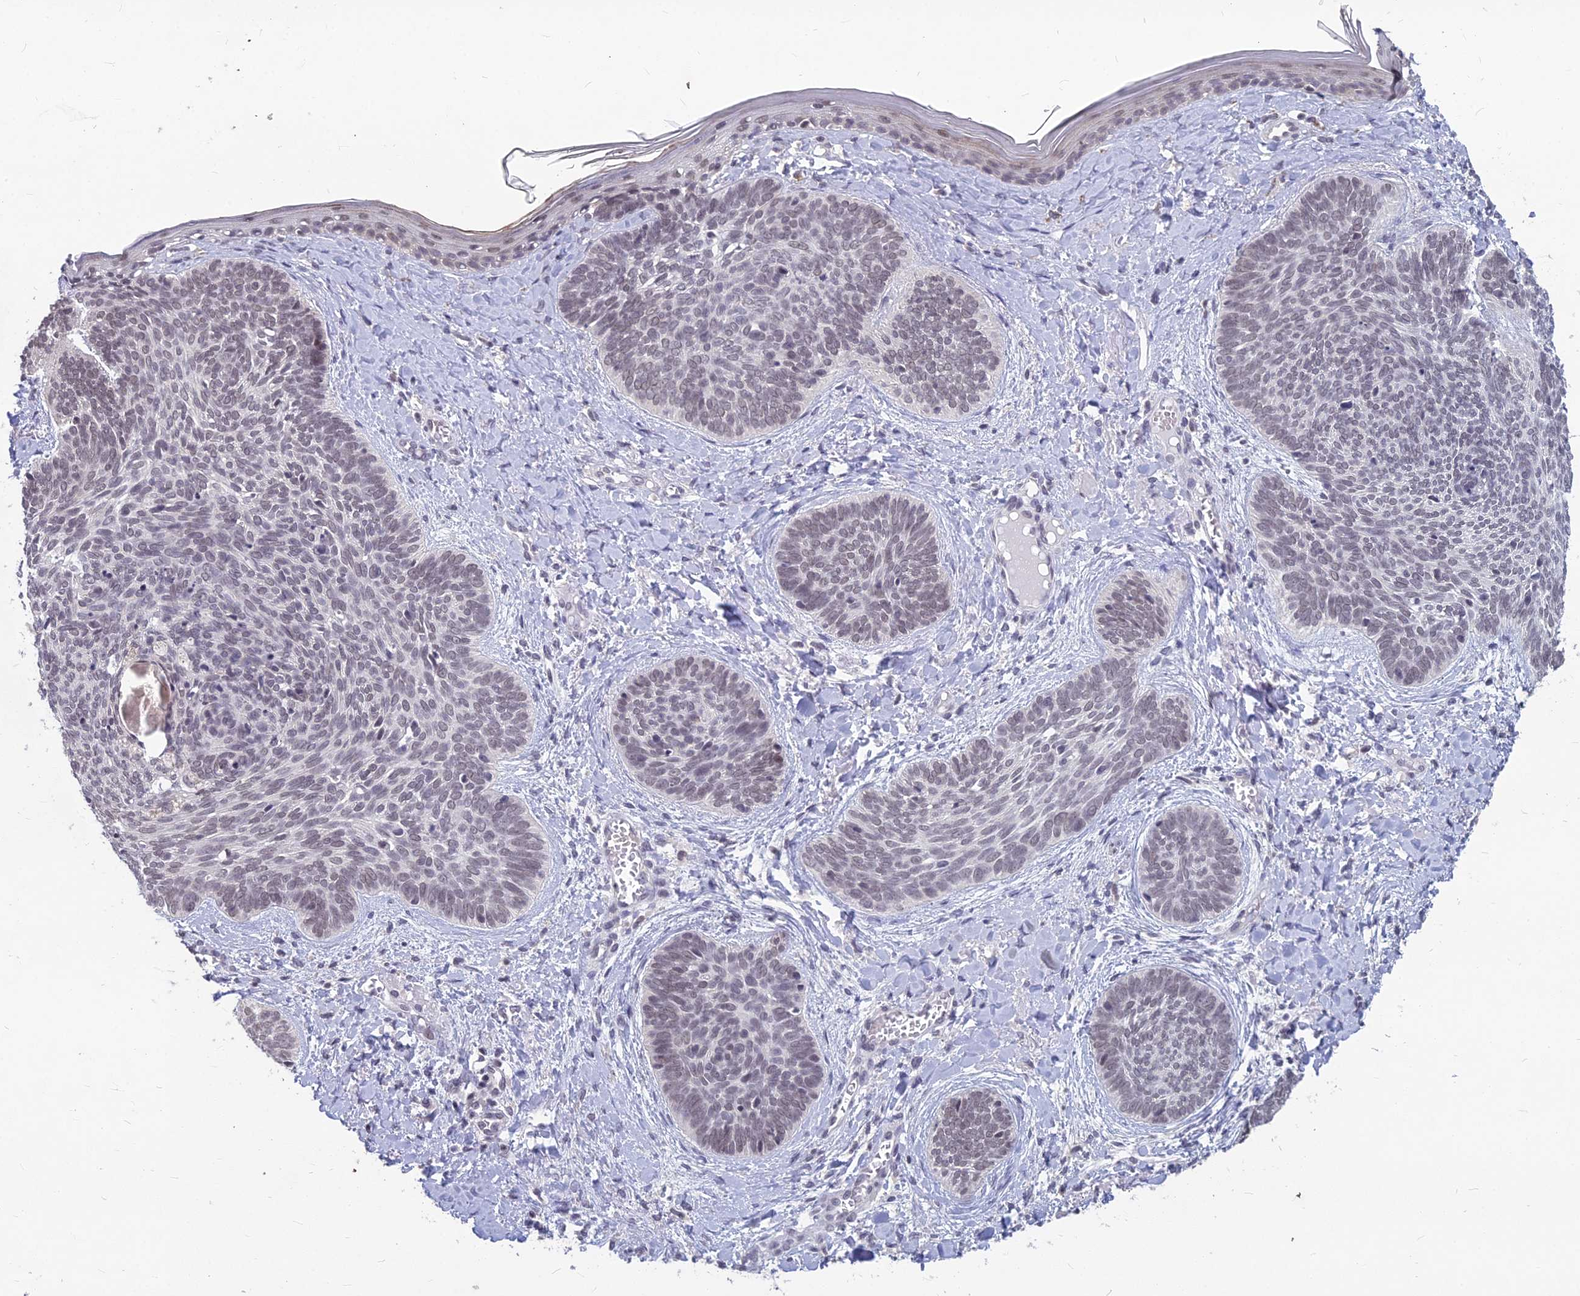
{"staining": {"intensity": "weak", "quantity": "<25%", "location": "nuclear"}, "tissue": "skin cancer", "cell_type": "Tumor cells", "image_type": "cancer", "snomed": [{"axis": "morphology", "description": "Basal cell carcinoma"}, {"axis": "topography", "description": "Skin"}], "caption": "Immunohistochemical staining of human basal cell carcinoma (skin) displays no significant expression in tumor cells.", "gene": "KAT7", "patient": {"sex": "female", "age": 81}}